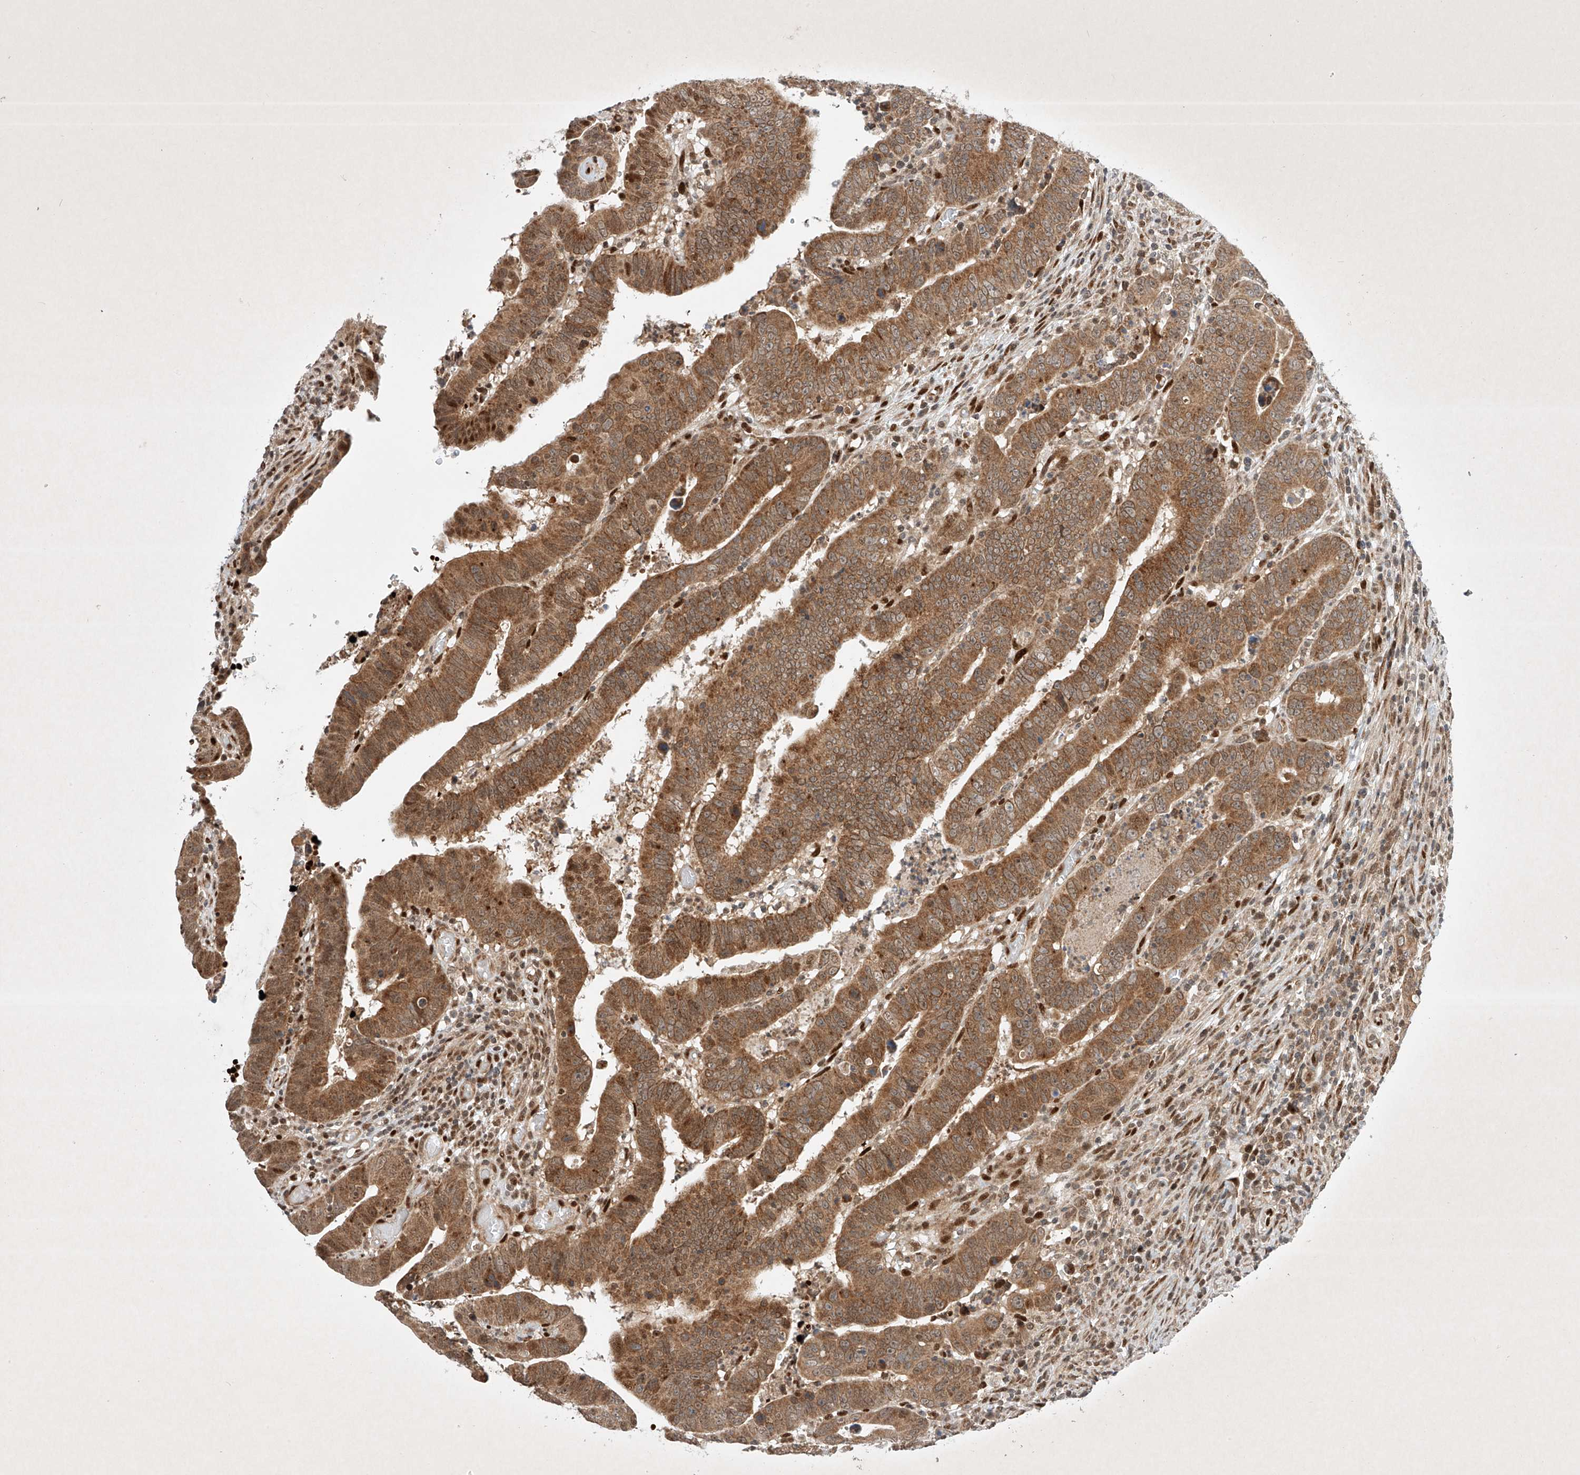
{"staining": {"intensity": "moderate", "quantity": ">75%", "location": "cytoplasmic/membranous"}, "tissue": "colorectal cancer", "cell_type": "Tumor cells", "image_type": "cancer", "snomed": [{"axis": "morphology", "description": "Normal tissue, NOS"}, {"axis": "morphology", "description": "Adenocarcinoma, NOS"}, {"axis": "topography", "description": "Rectum"}], "caption": "The micrograph exhibits a brown stain indicating the presence of a protein in the cytoplasmic/membranous of tumor cells in colorectal cancer. (Stains: DAB (3,3'-diaminobenzidine) in brown, nuclei in blue, Microscopy: brightfield microscopy at high magnification).", "gene": "EPG5", "patient": {"sex": "female", "age": 65}}